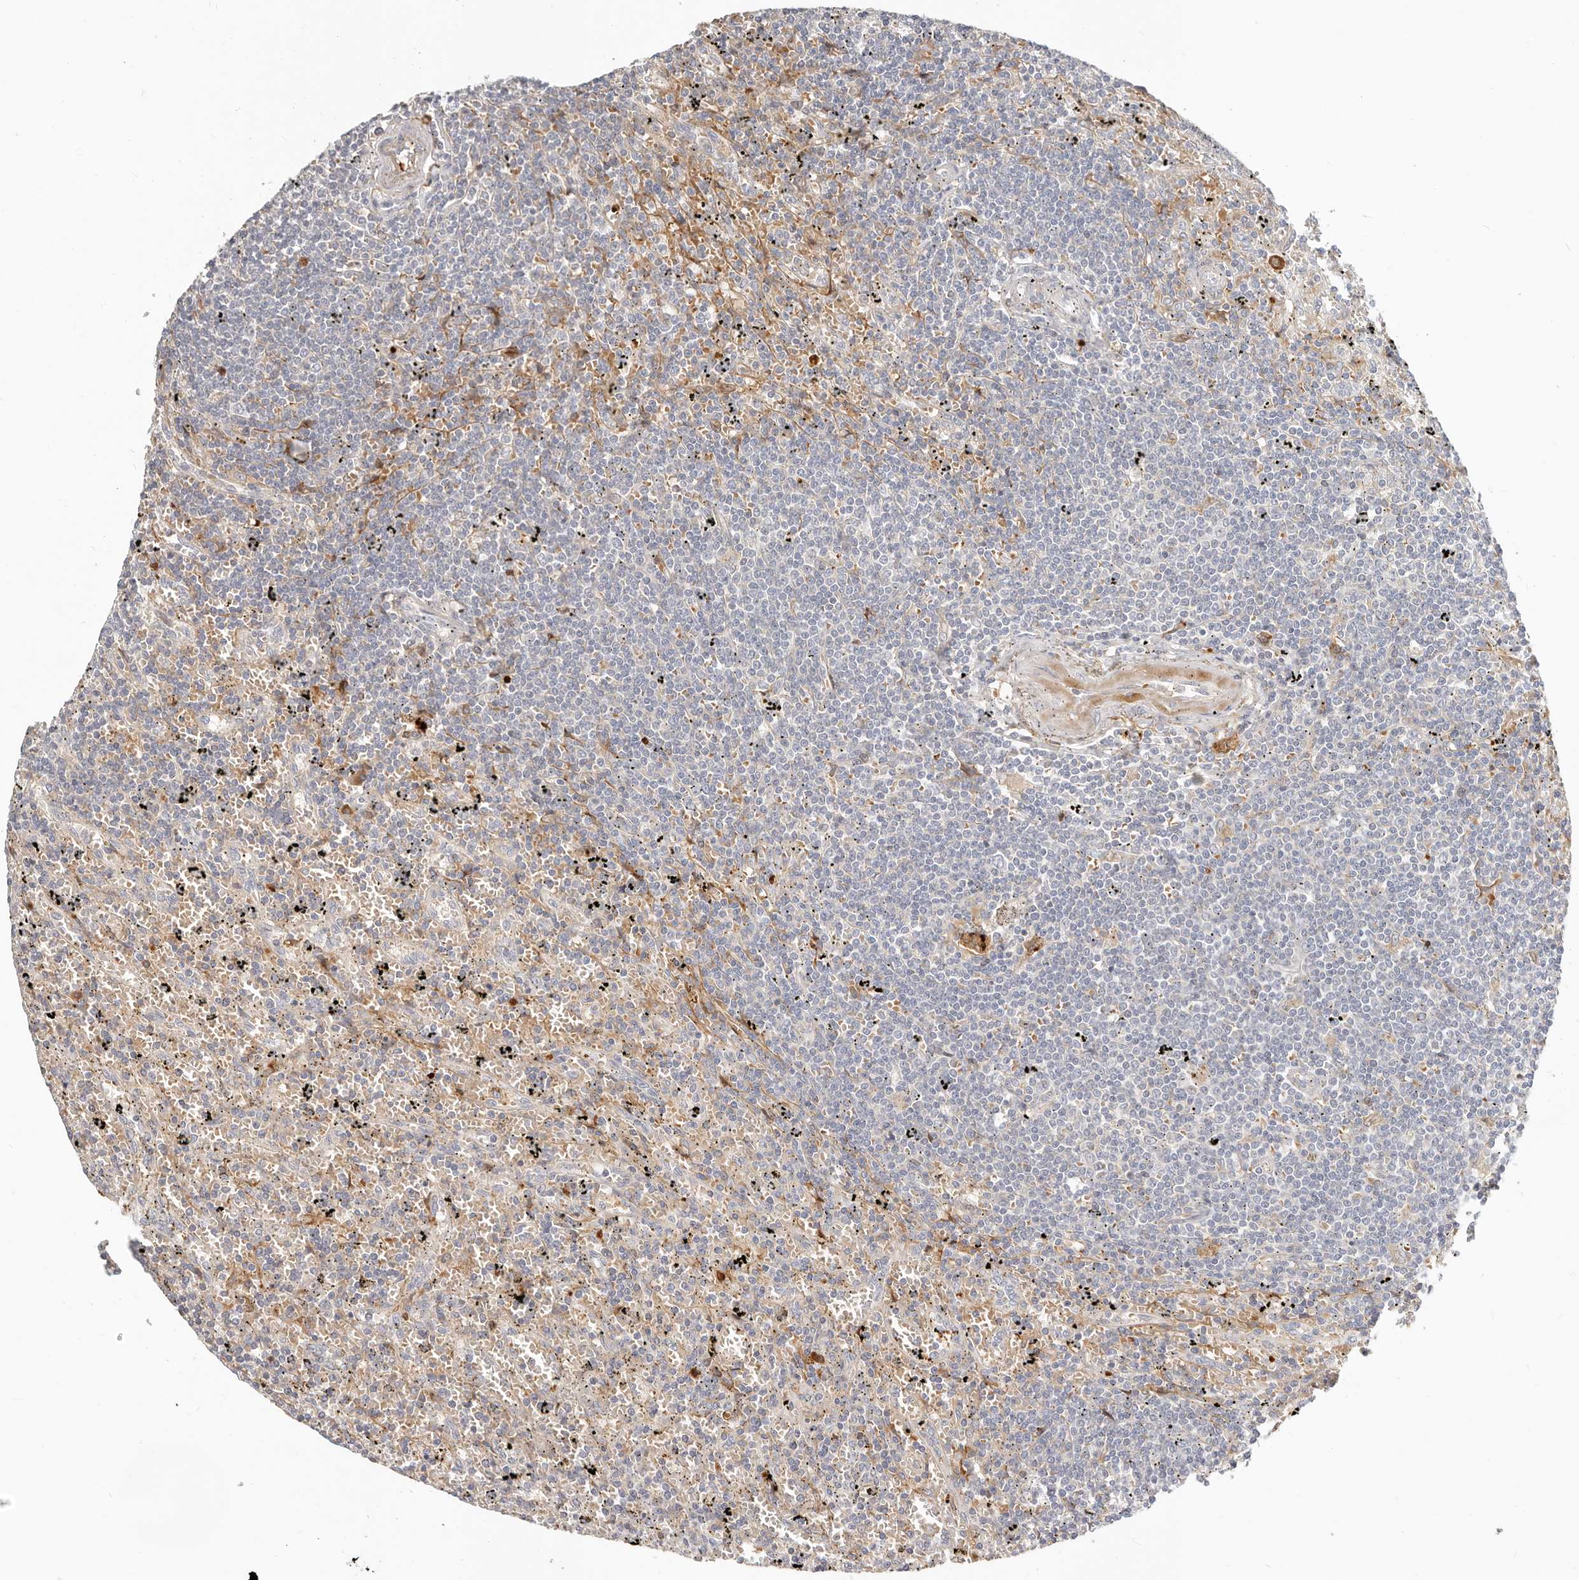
{"staining": {"intensity": "negative", "quantity": "none", "location": "none"}, "tissue": "lymphoma", "cell_type": "Tumor cells", "image_type": "cancer", "snomed": [{"axis": "morphology", "description": "Malignant lymphoma, non-Hodgkin's type, Low grade"}, {"axis": "topography", "description": "Spleen"}], "caption": "Low-grade malignant lymphoma, non-Hodgkin's type was stained to show a protein in brown. There is no significant staining in tumor cells.", "gene": "MTFR2", "patient": {"sex": "male", "age": 76}}